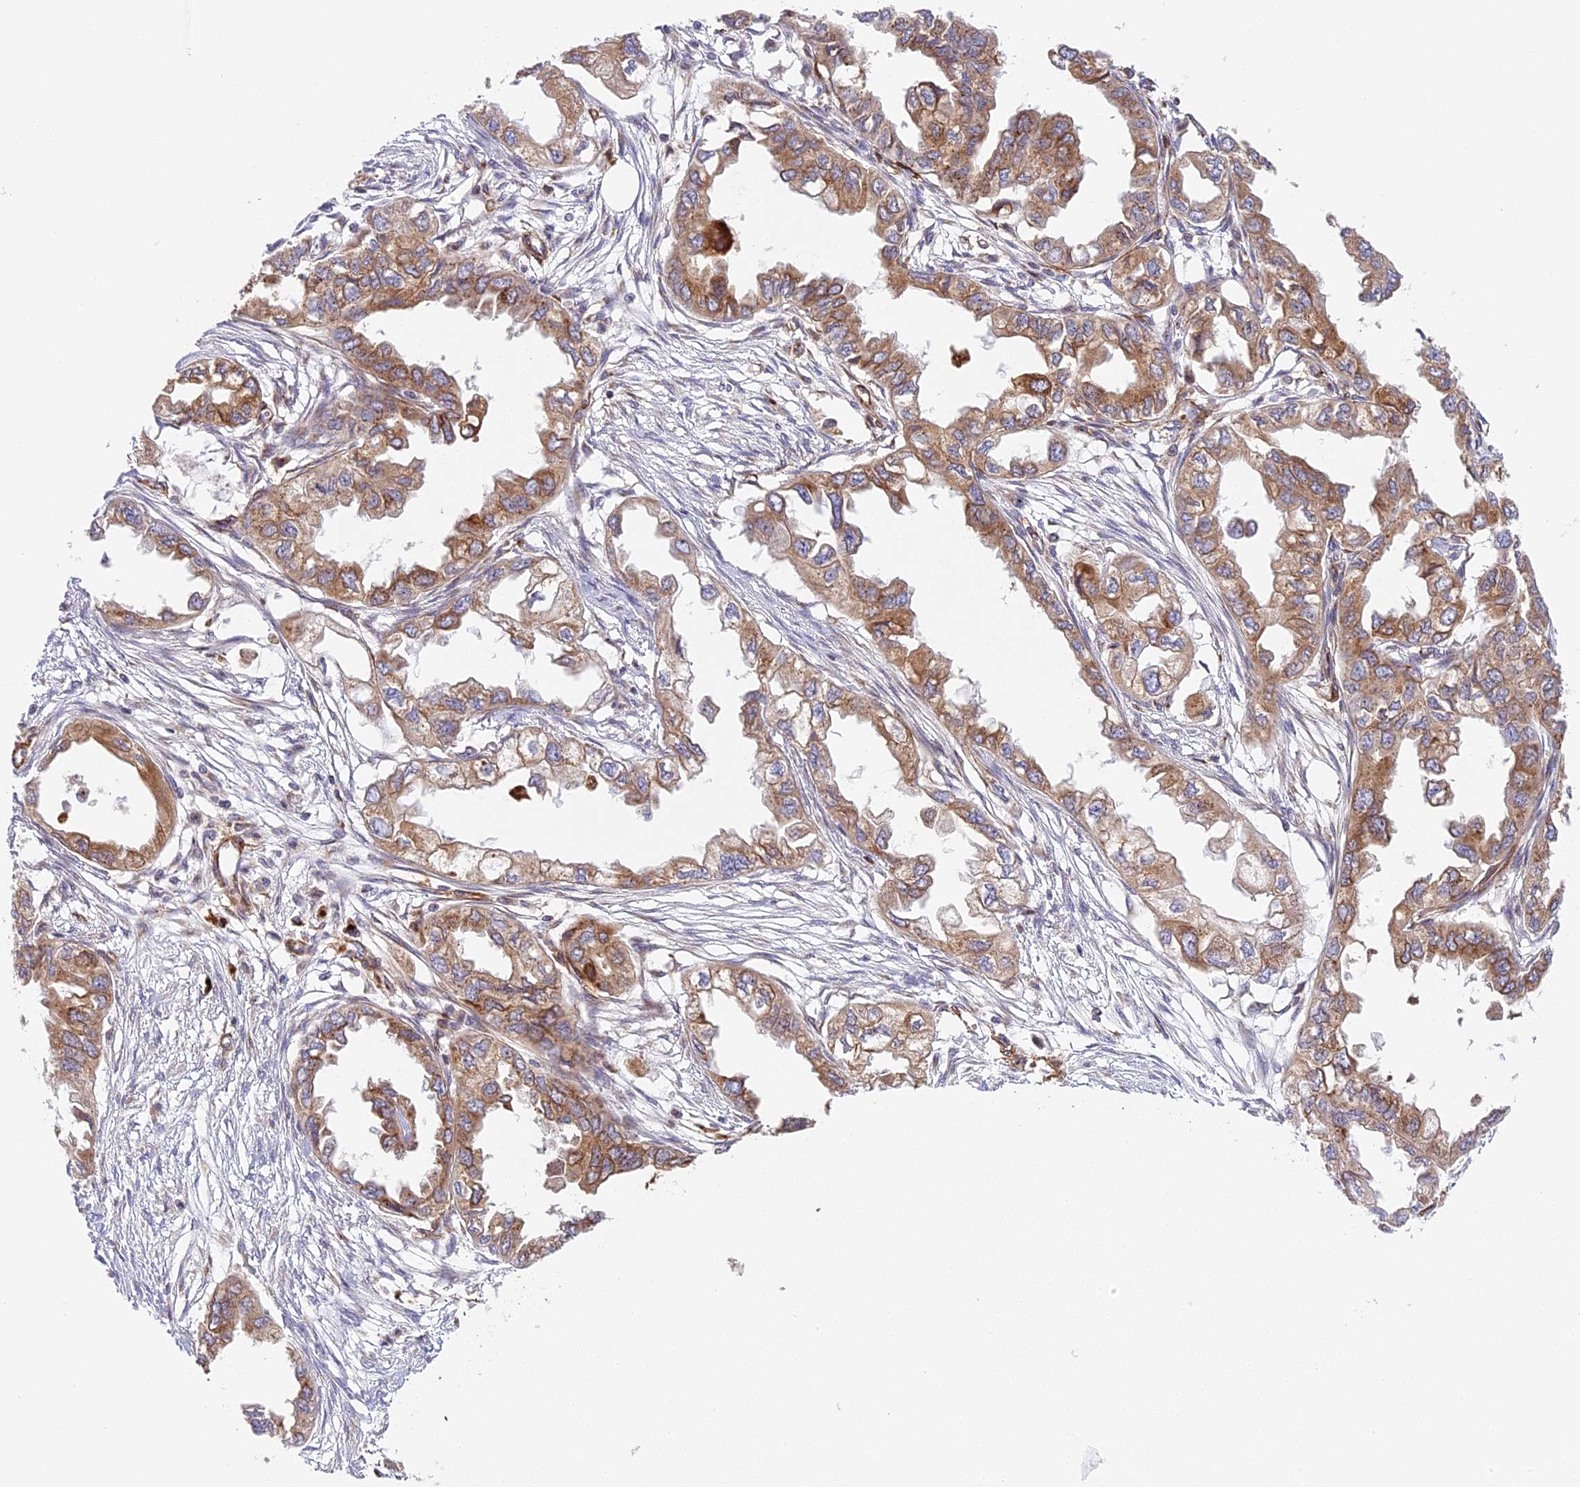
{"staining": {"intensity": "moderate", "quantity": ">75%", "location": "cytoplasmic/membranous"}, "tissue": "endometrial cancer", "cell_type": "Tumor cells", "image_type": "cancer", "snomed": [{"axis": "morphology", "description": "Adenocarcinoma, NOS"}, {"axis": "topography", "description": "Endometrium"}], "caption": "There is medium levels of moderate cytoplasmic/membranous expression in tumor cells of endometrial cancer (adenocarcinoma), as demonstrated by immunohistochemical staining (brown color).", "gene": "HEATR5B", "patient": {"sex": "female", "age": 67}}